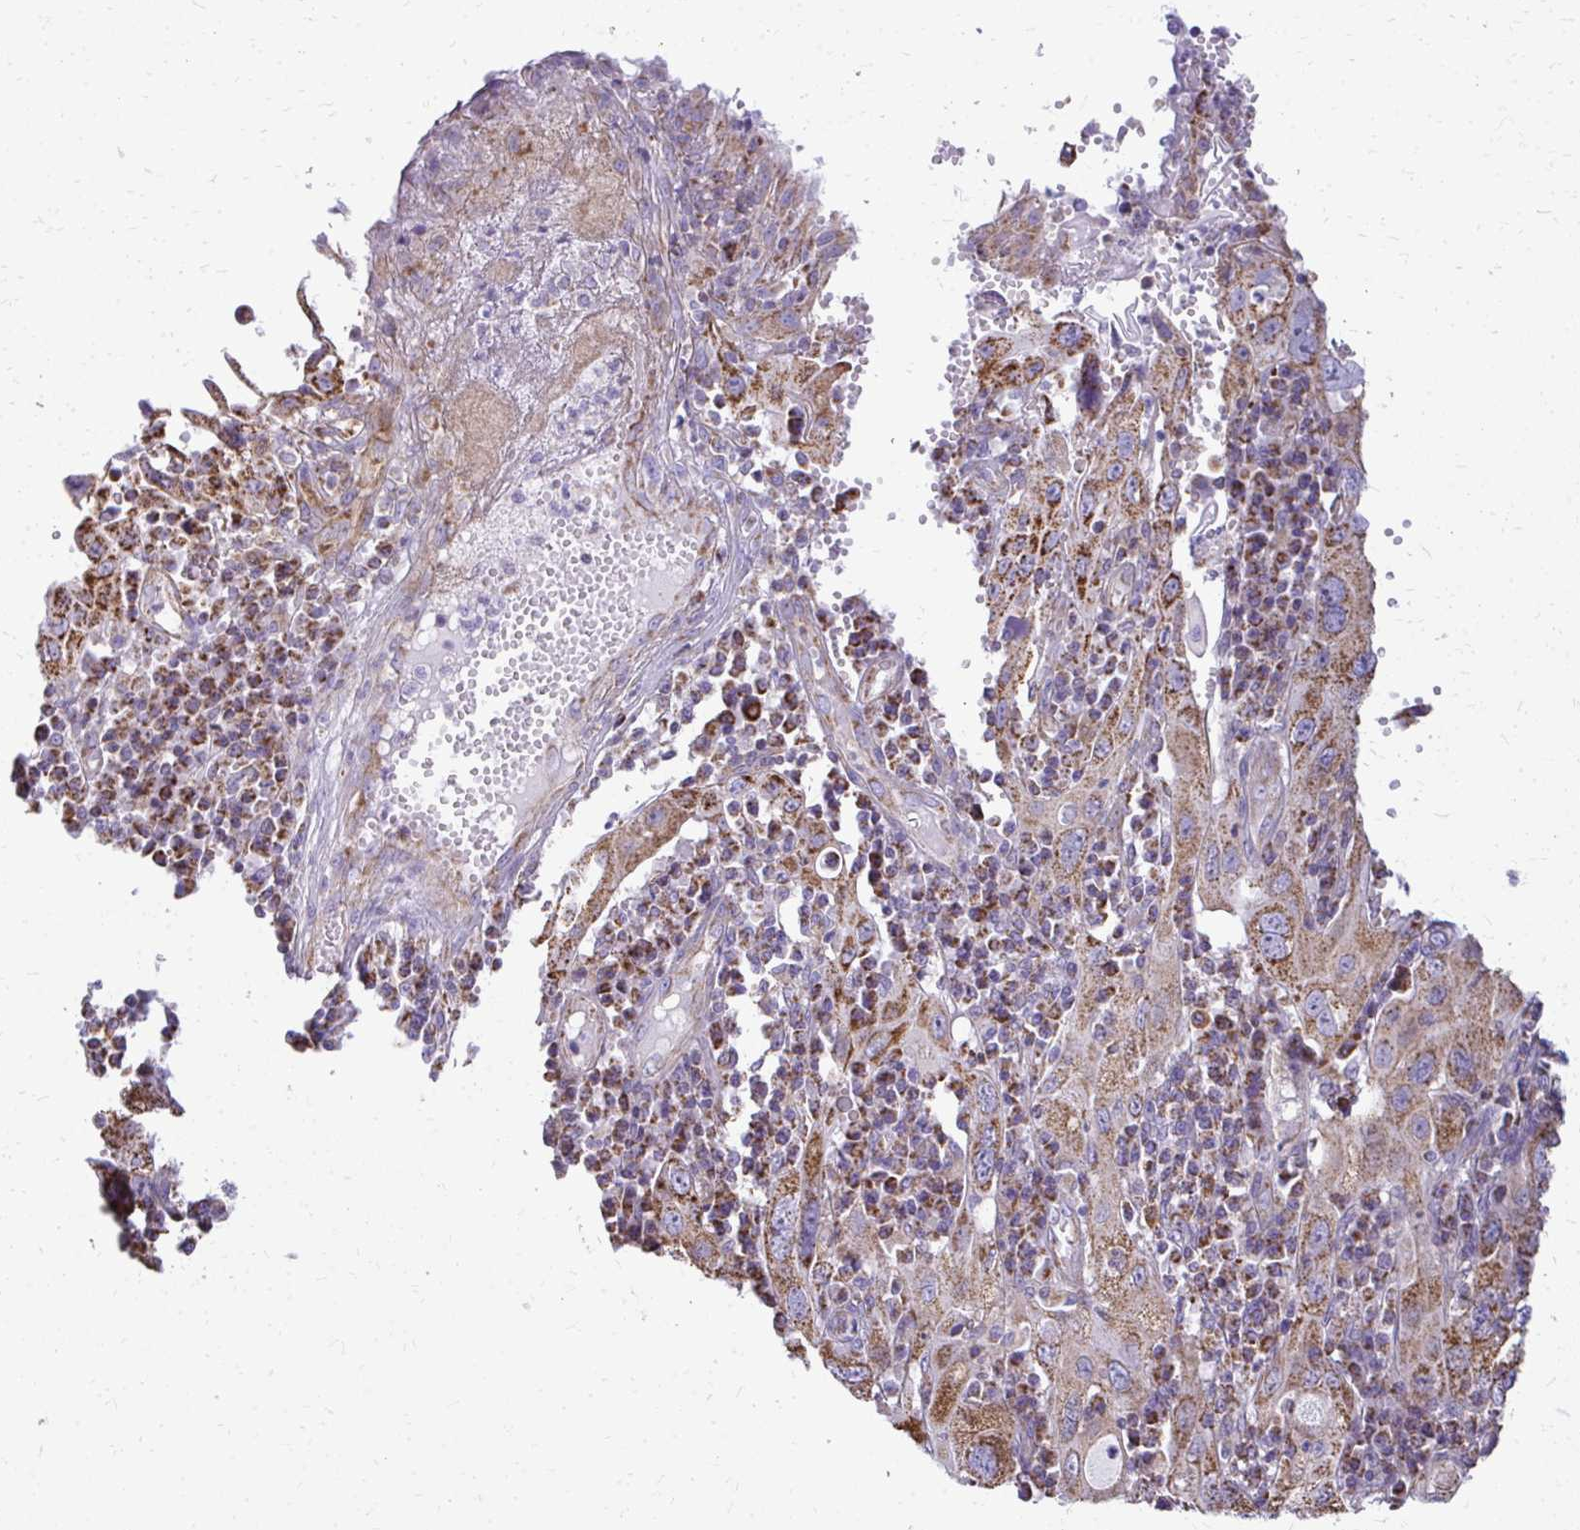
{"staining": {"intensity": "strong", "quantity": ">75%", "location": "cytoplasmic/membranous"}, "tissue": "cervical cancer", "cell_type": "Tumor cells", "image_type": "cancer", "snomed": [{"axis": "morphology", "description": "Squamous cell carcinoma, NOS"}, {"axis": "topography", "description": "Cervix"}], "caption": "Tumor cells reveal high levels of strong cytoplasmic/membranous positivity in about >75% of cells in human cervical cancer.", "gene": "IFIT1", "patient": {"sex": "female", "age": 46}}